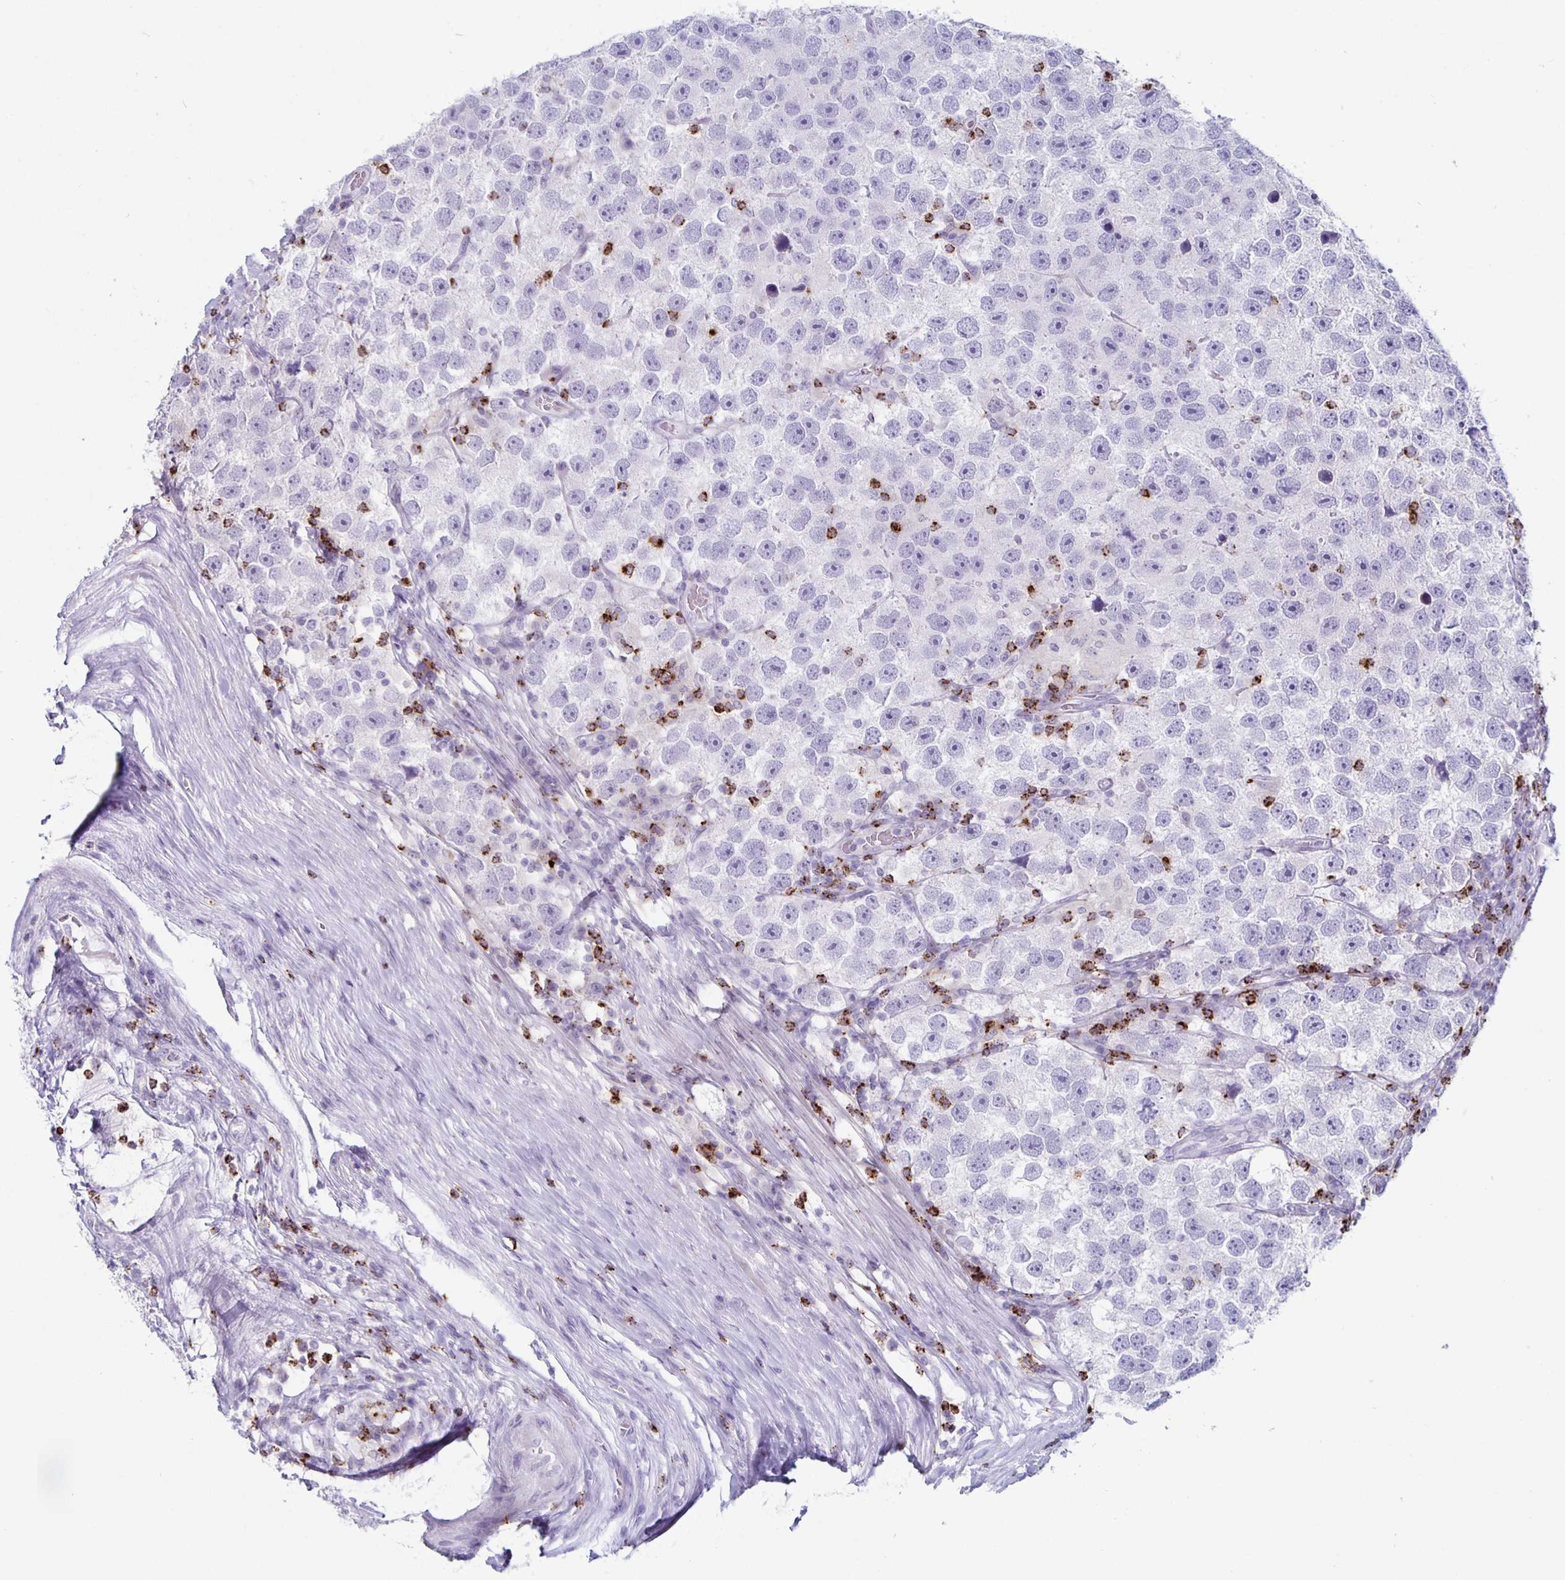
{"staining": {"intensity": "negative", "quantity": "none", "location": "none"}, "tissue": "testis cancer", "cell_type": "Tumor cells", "image_type": "cancer", "snomed": [{"axis": "morphology", "description": "Seminoma, NOS"}, {"axis": "topography", "description": "Testis"}], "caption": "A photomicrograph of testis seminoma stained for a protein demonstrates no brown staining in tumor cells.", "gene": "GZMK", "patient": {"sex": "male", "age": 26}}